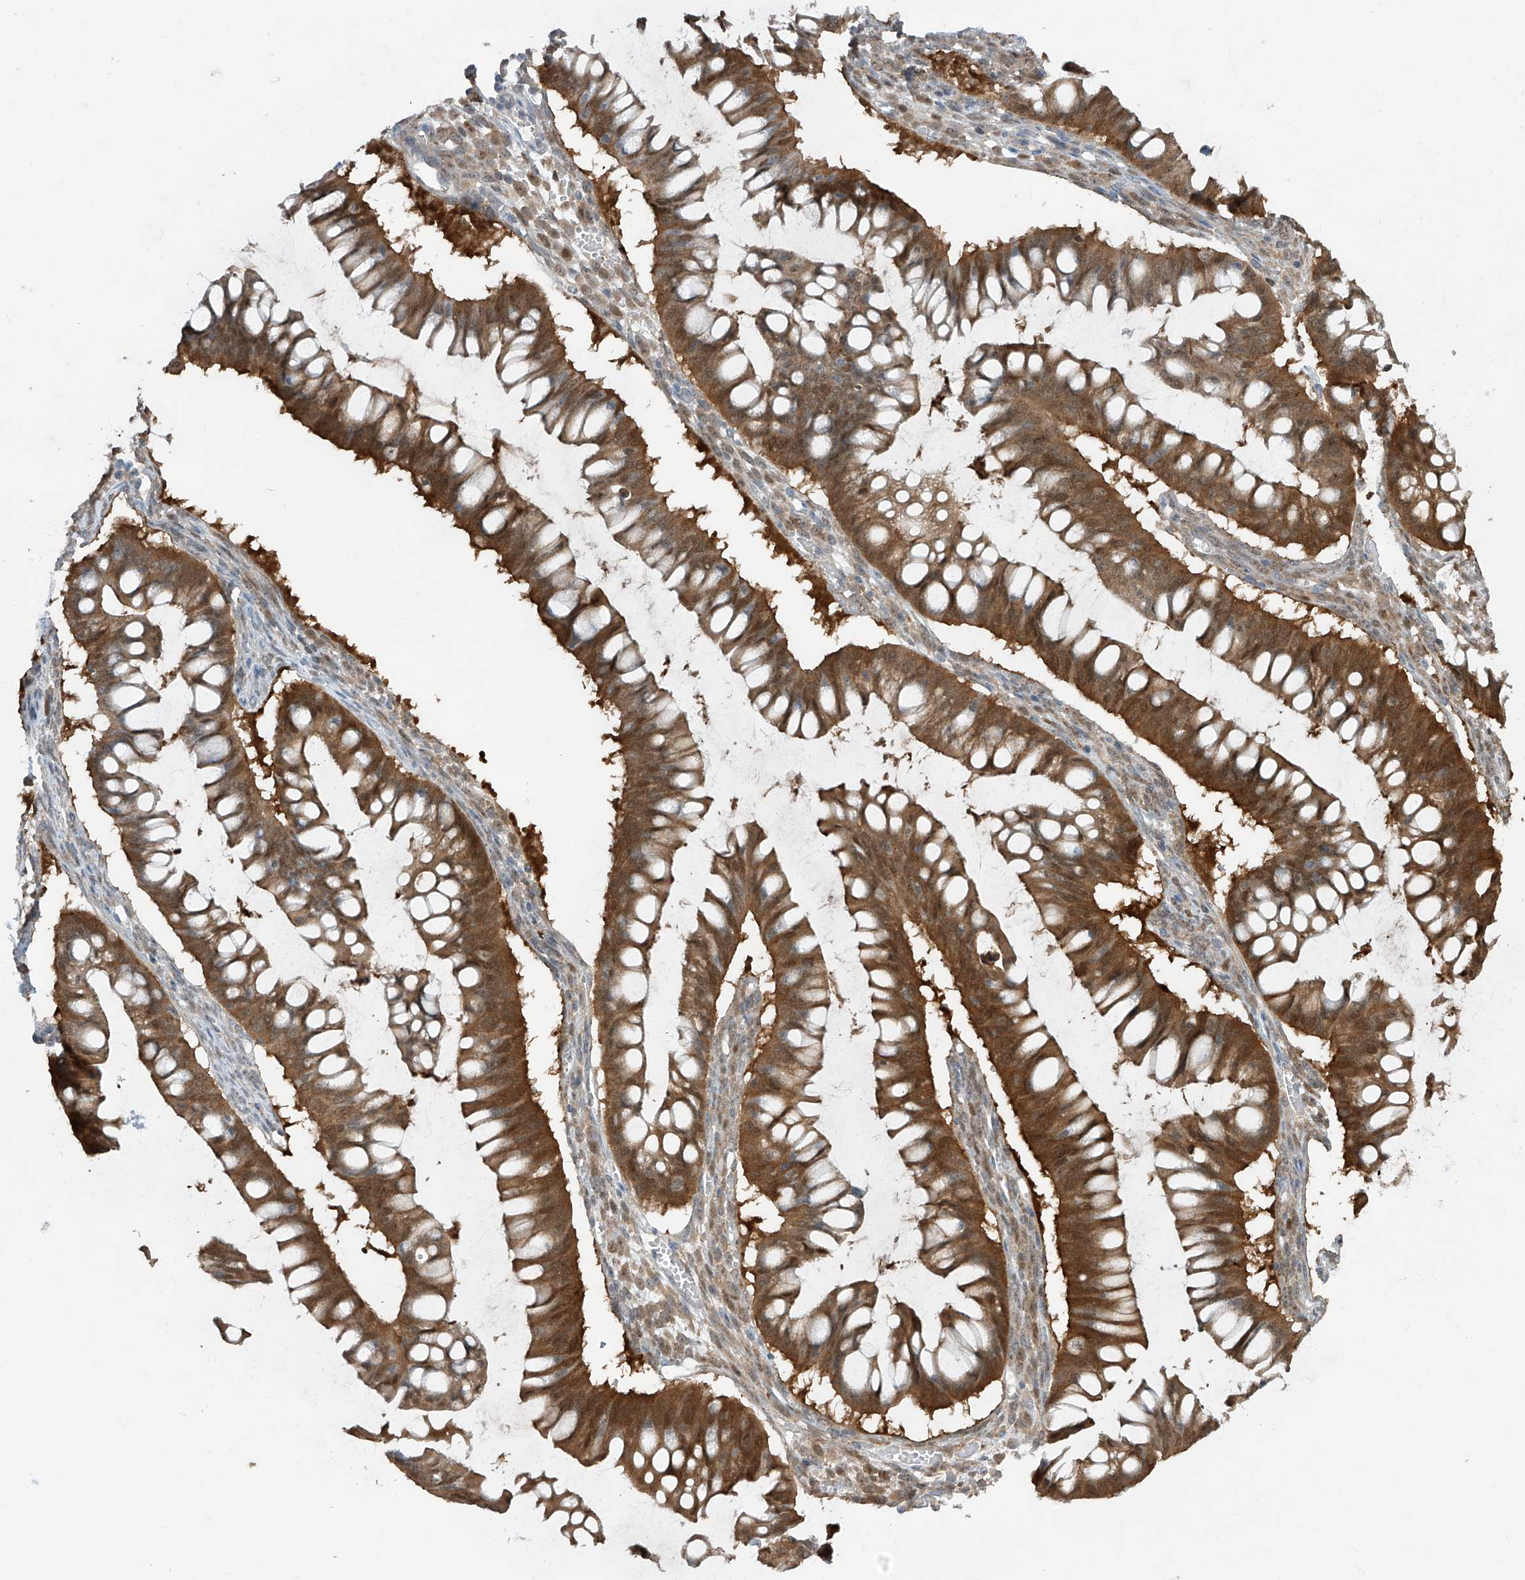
{"staining": {"intensity": "strong", "quantity": ">75%", "location": "cytoplasmic/membranous"}, "tissue": "ovarian cancer", "cell_type": "Tumor cells", "image_type": "cancer", "snomed": [{"axis": "morphology", "description": "Cystadenocarcinoma, mucinous, NOS"}, {"axis": "topography", "description": "Ovary"}], "caption": "This is a photomicrograph of immunohistochemistry staining of ovarian cancer, which shows strong expression in the cytoplasmic/membranous of tumor cells.", "gene": "TTC38", "patient": {"sex": "female", "age": 73}}